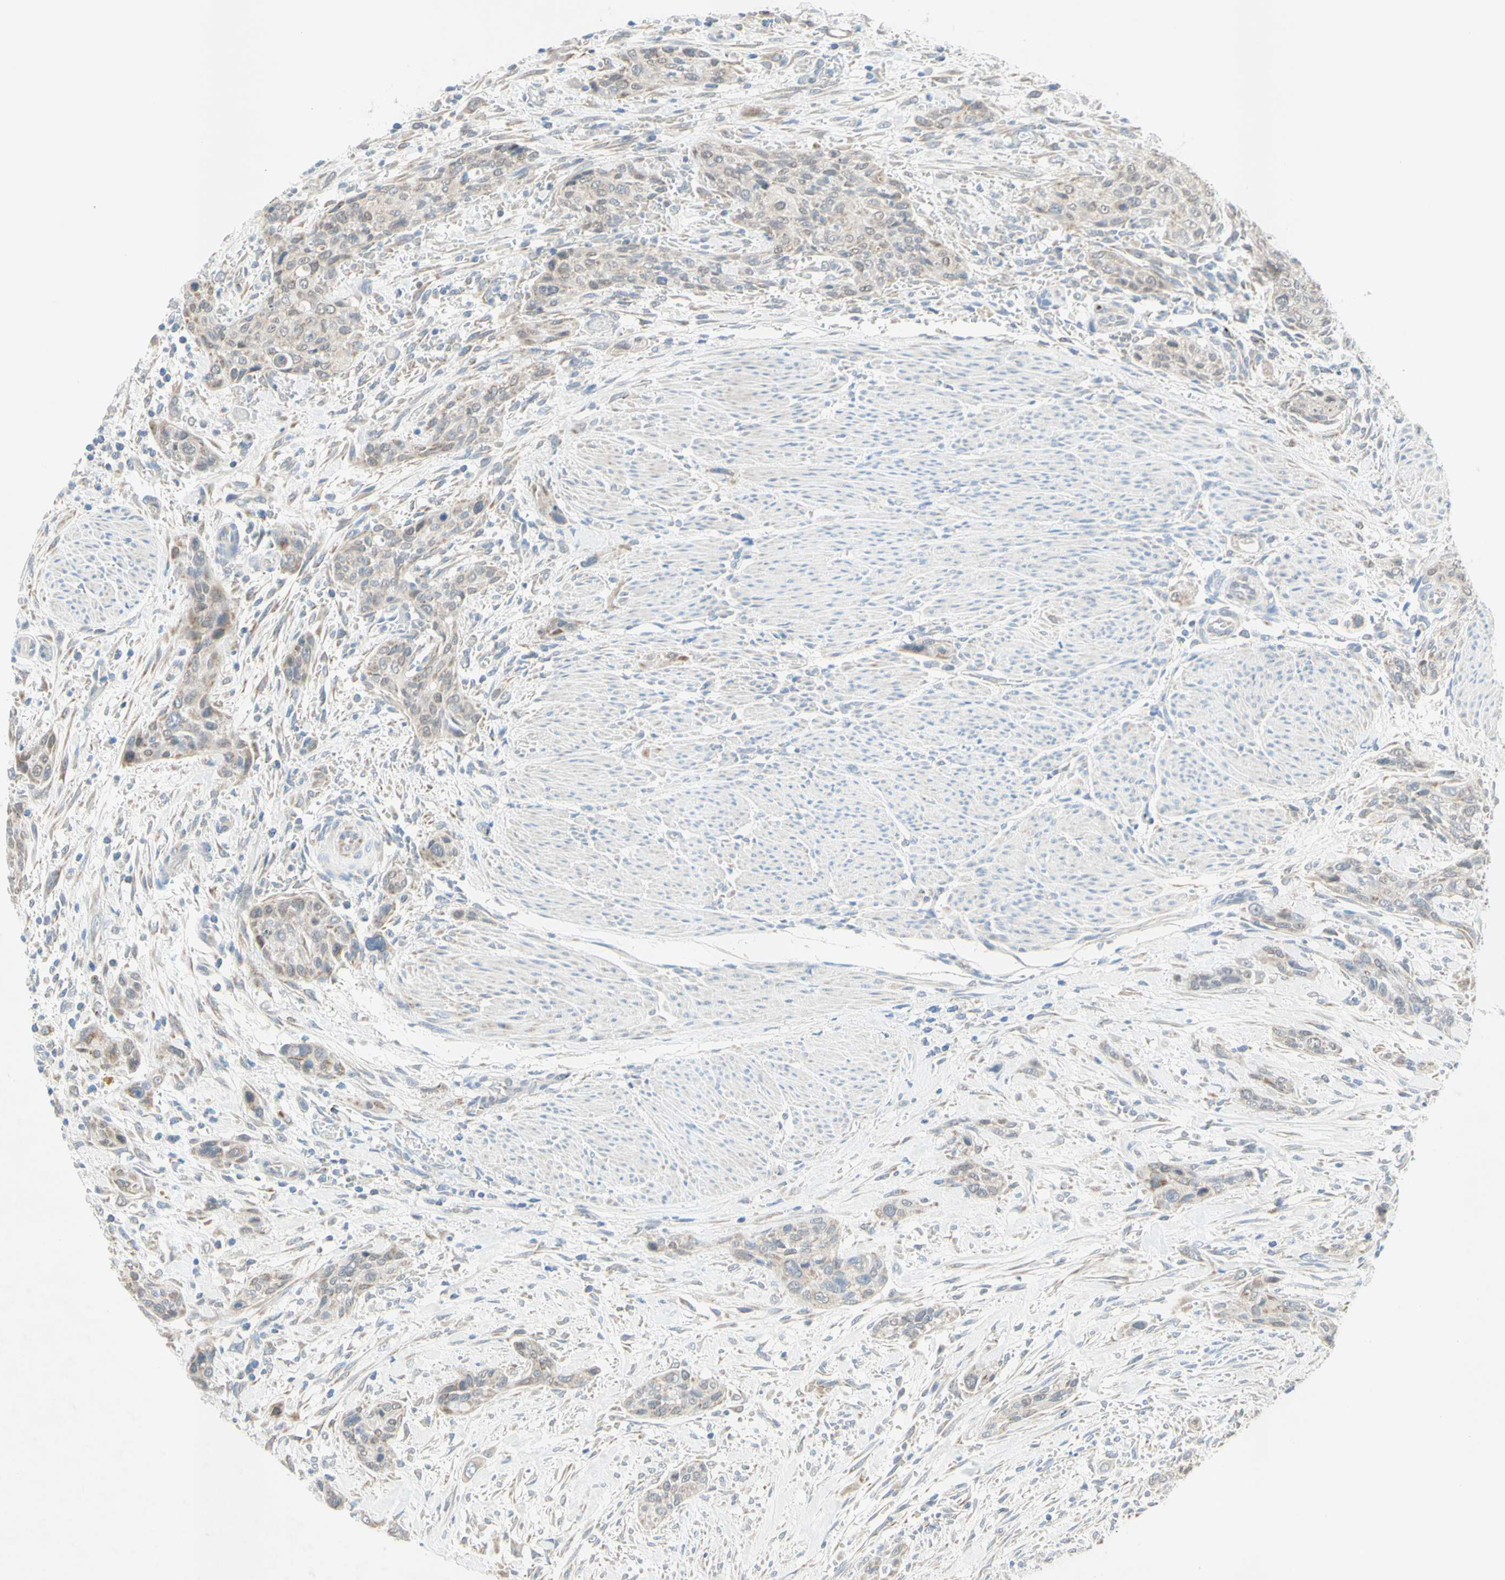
{"staining": {"intensity": "weak", "quantity": "25%-75%", "location": "cytoplasmic/membranous"}, "tissue": "urothelial cancer", "cell_type": "Tumor cells", "image_type": "cancer", "snomed": [{"axis": "morphology", "description": "Urothelial carcinoma, High grade"}, {"axis": "topography", "description": "Urinary bladder"}], "caption": "Immunohistochemical staining of urothelial carcinoma (high-grade) reveals low levels of weak cytoplasmic/membranous positivity in approximately 25%-75% of tumor cells.", "gene": "MFF", "patient": {"sex": "male", "age": 35}}